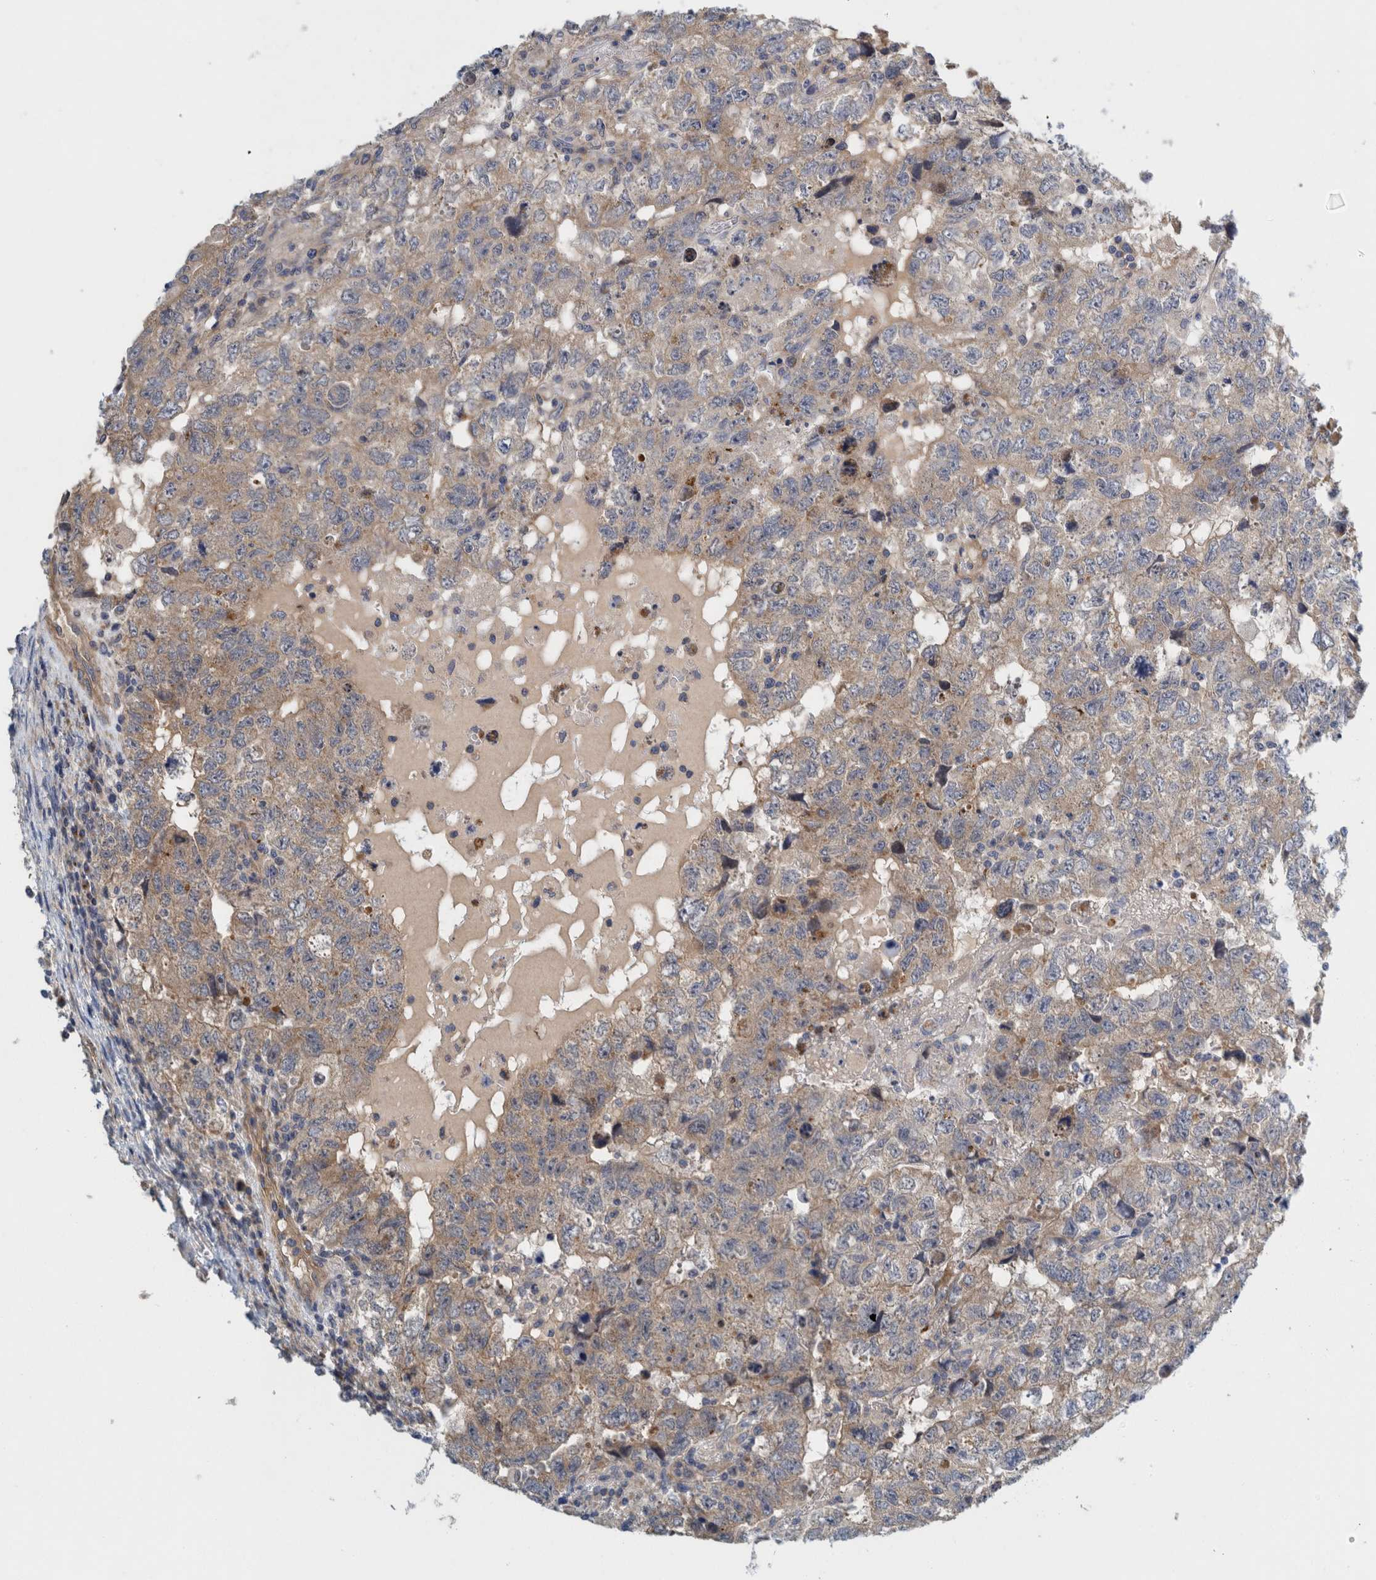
{"staining": {"intensity": "moderate", "quantity": "25%-75%", "location": "cytoplasmic/membranous"}, "tissue": "testis cancer", "cell_type": "Tumor cells", "image_type": "cancer", "snomed": [{"axis": "morphology", "description": "Carcinoma, Embryonal, NOS"}, {"axis": "topography", "description": "Testis"}], "caption": "Testis cancer (embryonal carcinoma) stained for a protein (brown) reveals moderate cytoplasmic/membranous positive positivity in about 25%-75% of tumor cells.", "gene": "ZNF324B", "patient": {"sex": "male", "age": 36}}